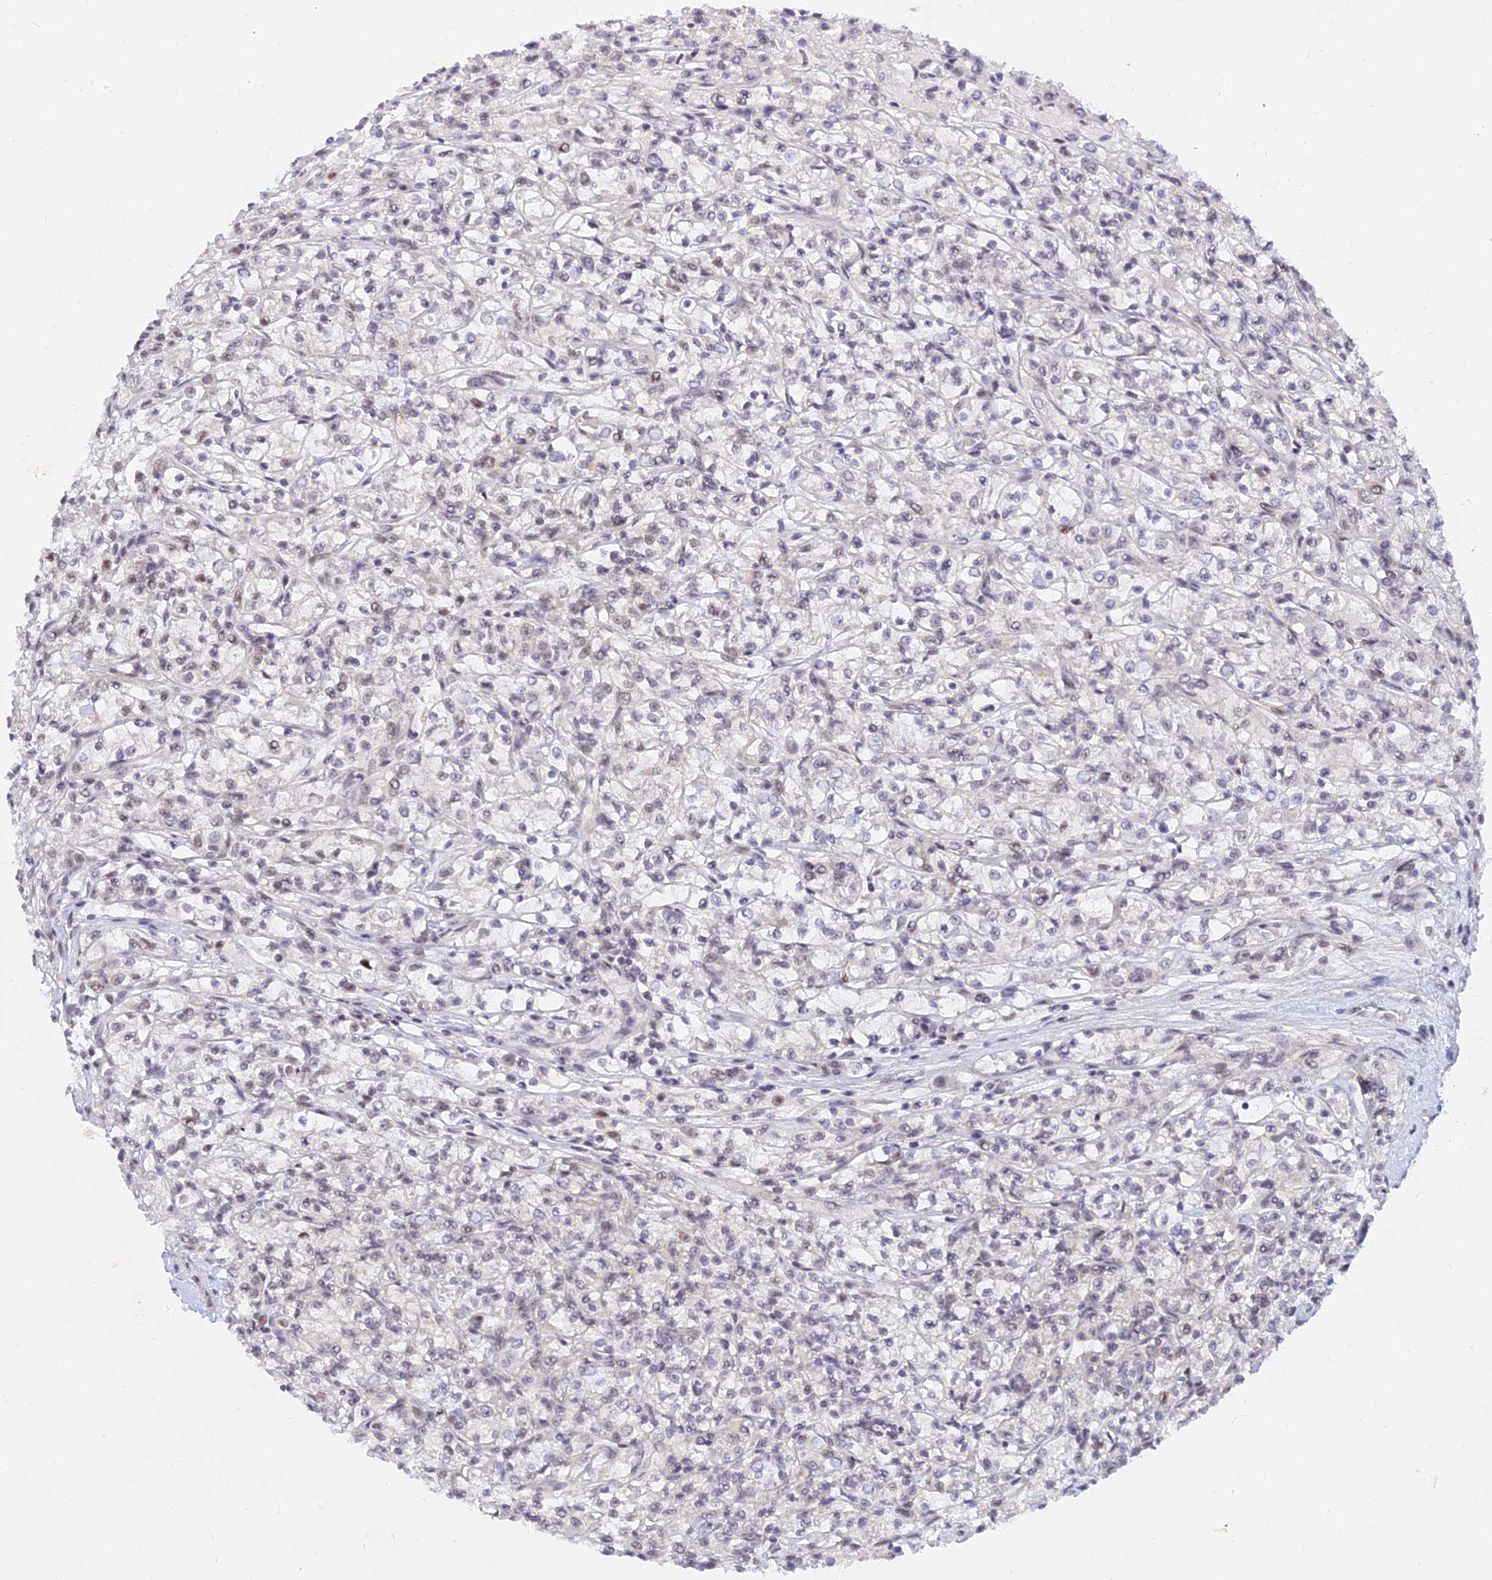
{"staining": {"intensity": "weak", "quantity": "<25%", "location": "nuclear"}, "tissue": "renal cancer", "cell_type": "Tumor cells", "image_type": "cancer", "snomed": [{"axis": "morphology", "description": "Adenocarcinoma, NOS"}, {"axis": "topography", "description": "Kidney"}], "caption": "Immunohistochemistry (IHC) micrograph of human renal cancer (adenocarcinoma) stained for a protein (brown), which exhibits no positivity in tumor cells. Brightfield microscopy of immunohistochemistry stained with DAB (3,3'-diaminobenzidine) (brown) and hematoxylin (blue), captured at high magnification.", "gene": "DPY30", "patient": {"sex": "female", "age": 59}}